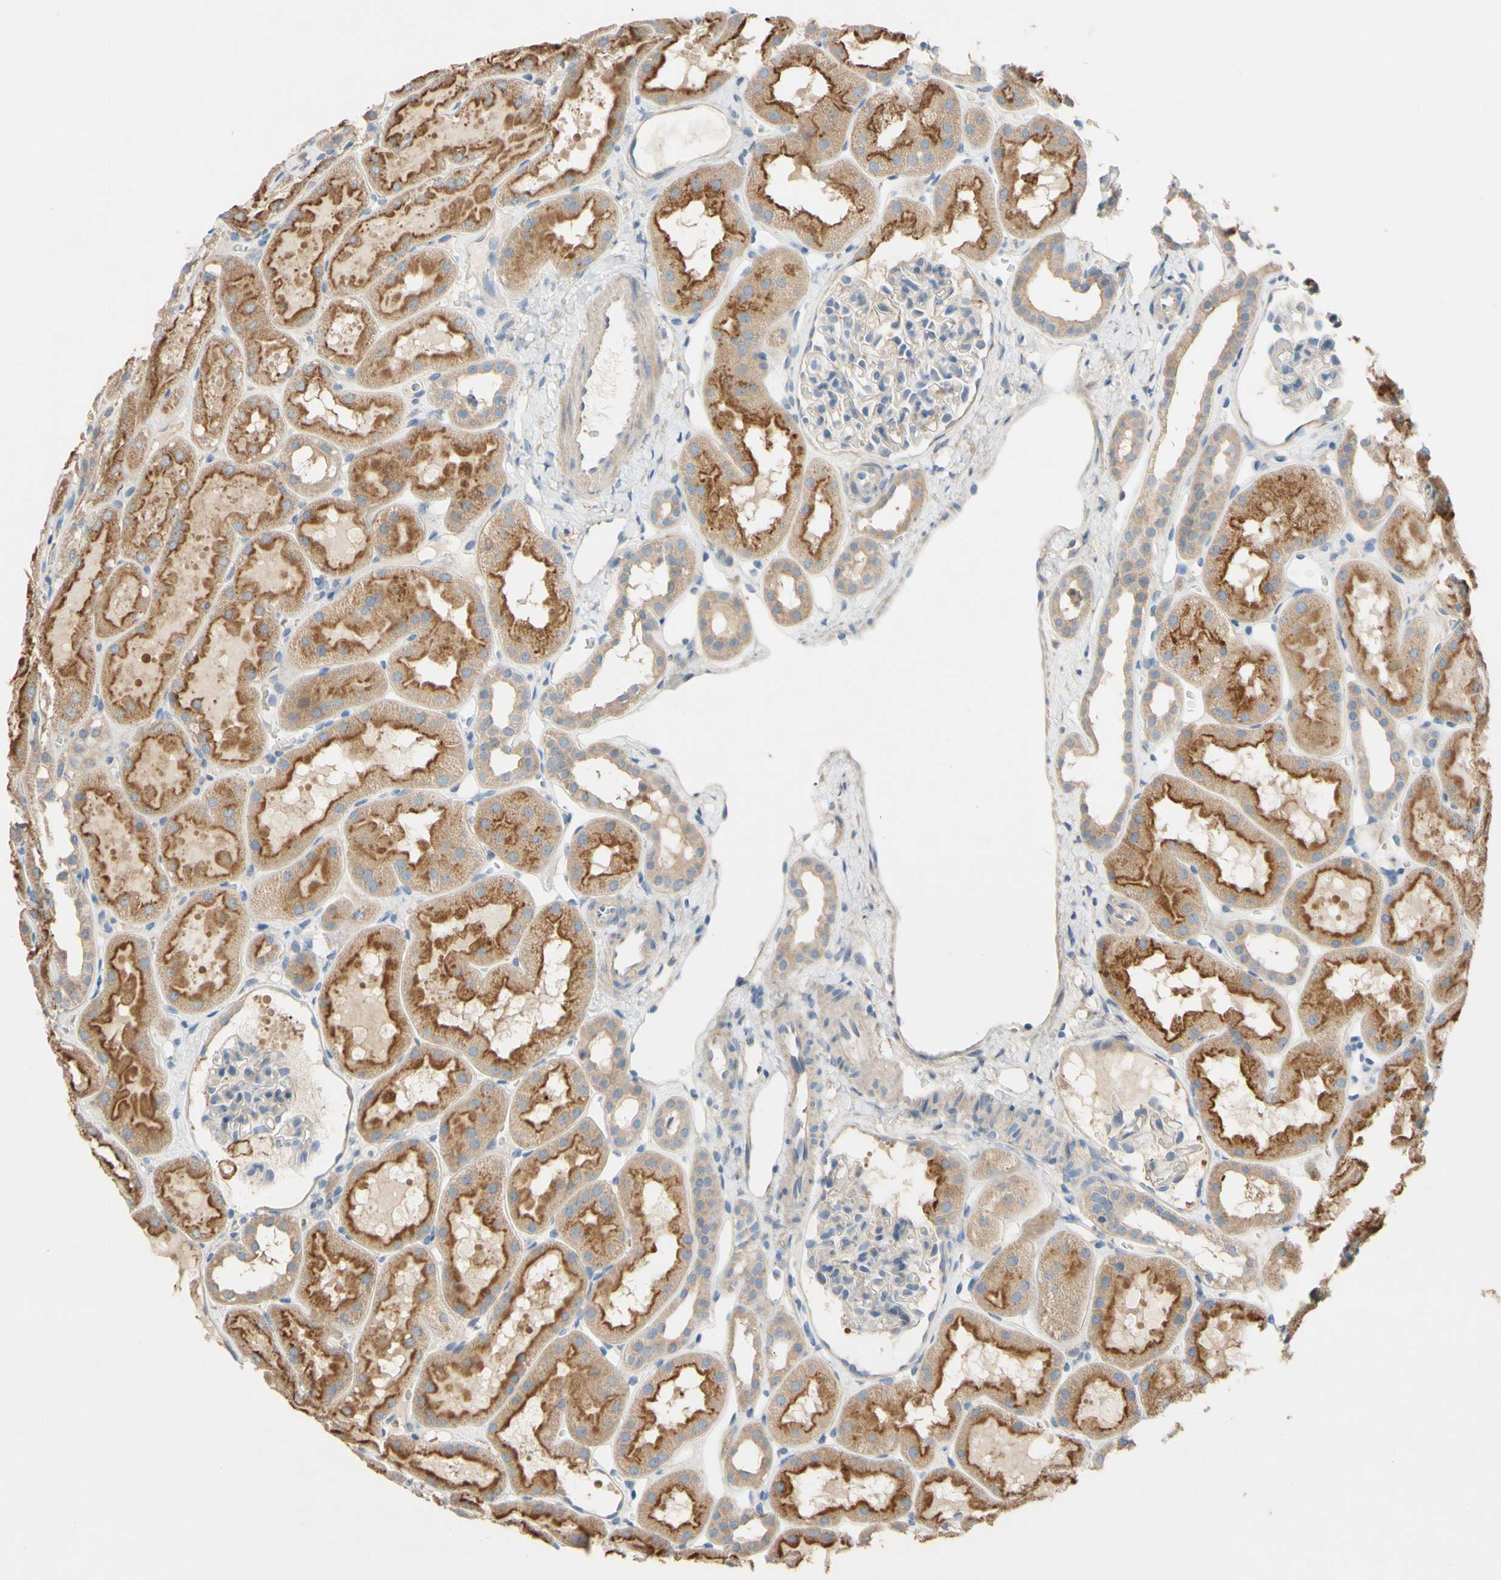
{"staining": {"intensity": "weak", "quantity": "25%-75%", "location": "cytoplasmic/membranous"}, "tissue": "kidney", "cell_type": "Cells in glomeruli", "image_type": "normal", "snomed": [{"axis": "morphology", "description": "Normal tissue, NOS"}, {"axis": "topography", "description": "Kidney"}, {"axis": "topography", "description": "Urinary bladder"}], "caption": "Immunohistochemistry (IHC) photomicrograph of unremarkable kidney stained for a protein (brown), which displays low levels of weak cytoplasmic/membranous staining in approximately 25%-75% of cells in glomeruli.", "gene": "DKK3", "patient": {"sex": "male", "age": 16}}